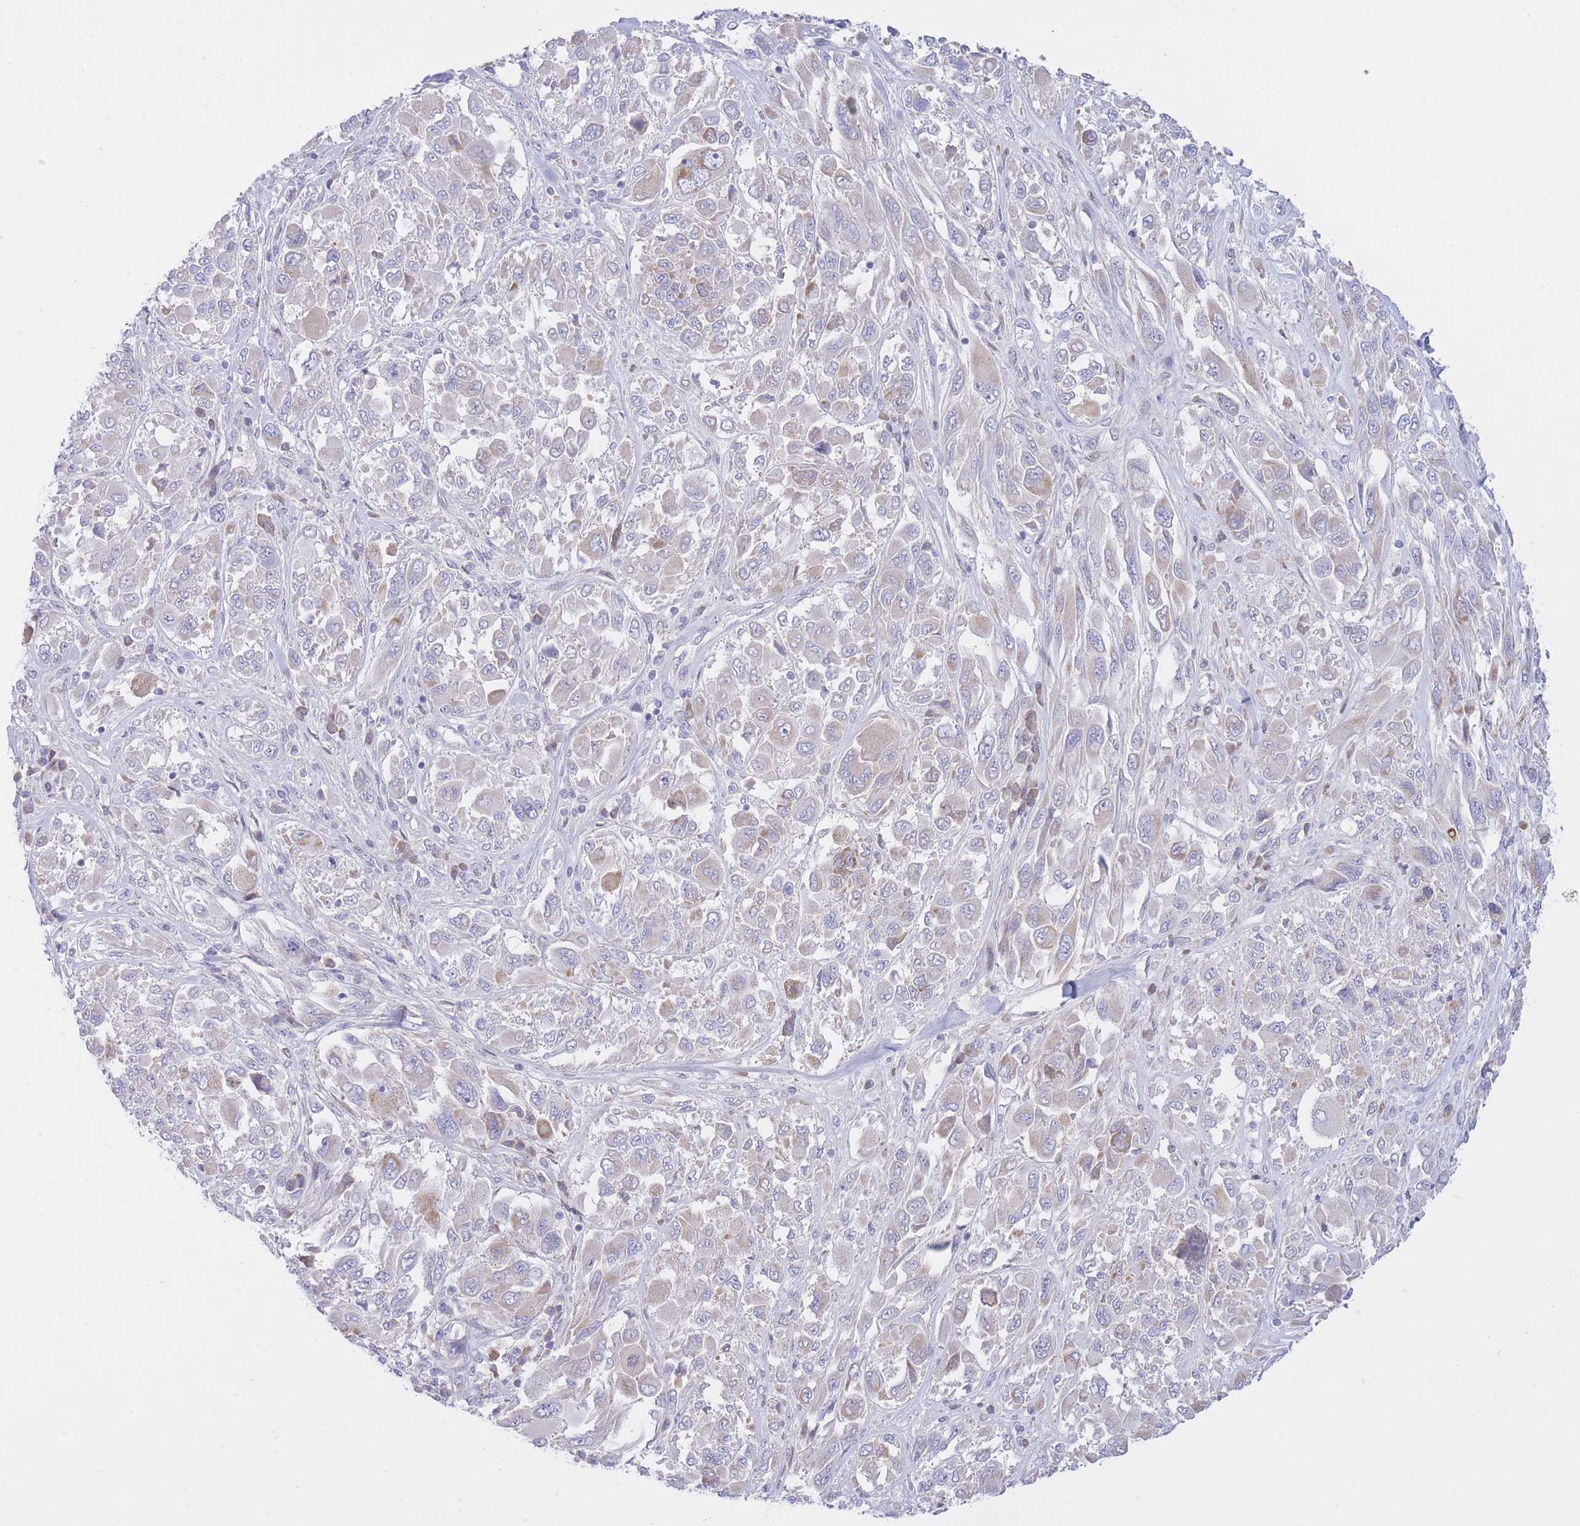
{"staining": {"intensity": "weak", "quantity": "<25%", "location": "cytoplasmic/membranous"}, "tissue": "melanoma", "cell_type": "Tumor cells", "image_type": "cancer", "snomed": [{"axis": "morphology", "description": "Malignant melanoma, NOS"}, {"axis": "topography", "description": "Skin"}], "caption": "The photomicrograph demonstrates no significant positivity in tumor cells of melanoma. Nuclei are stained in blue.", "gene": "NANP", "patient": {"sex": "female", "age": 91}}